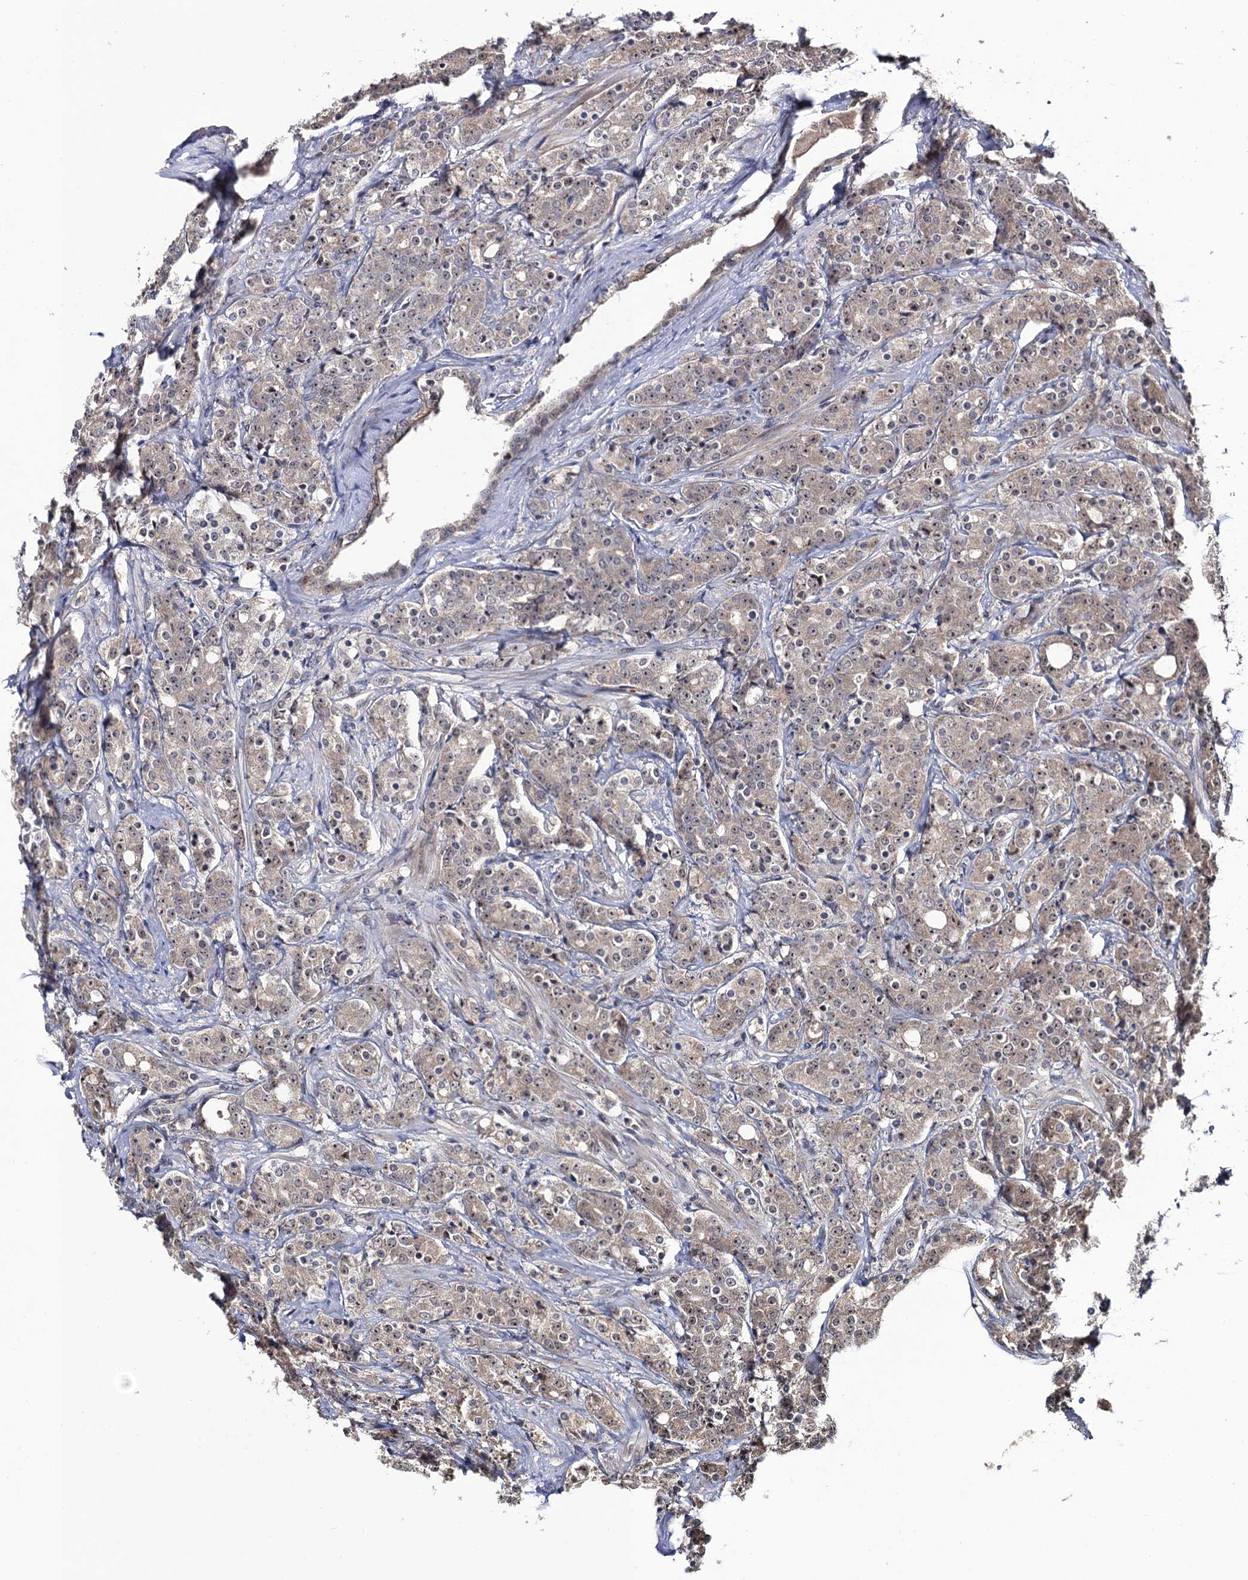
{"staining": {"intensity": "weak", "quantity": "25%-75%", "location": "cytoplasmic/membranous"}, "tissue": "prostate cancer", "cell_type": "Tumor cells", "image_type": "cancer", "snomed": [{"axis": "morphology", "description": "Adenocarcinoma, High grade"}, {"axis": "topography", "description": "Prostate"}], "caption": "A micrograph showing weak cytoplasmic/membranous positivity in approximately 25%-75% of tumor cells in prostate cancer (adenocarcinoma (high-grade)), as visualized by brown immunohistochemical staining.", "gene": "LRRC63", "patient": {"sex": "male", "age": 62}}